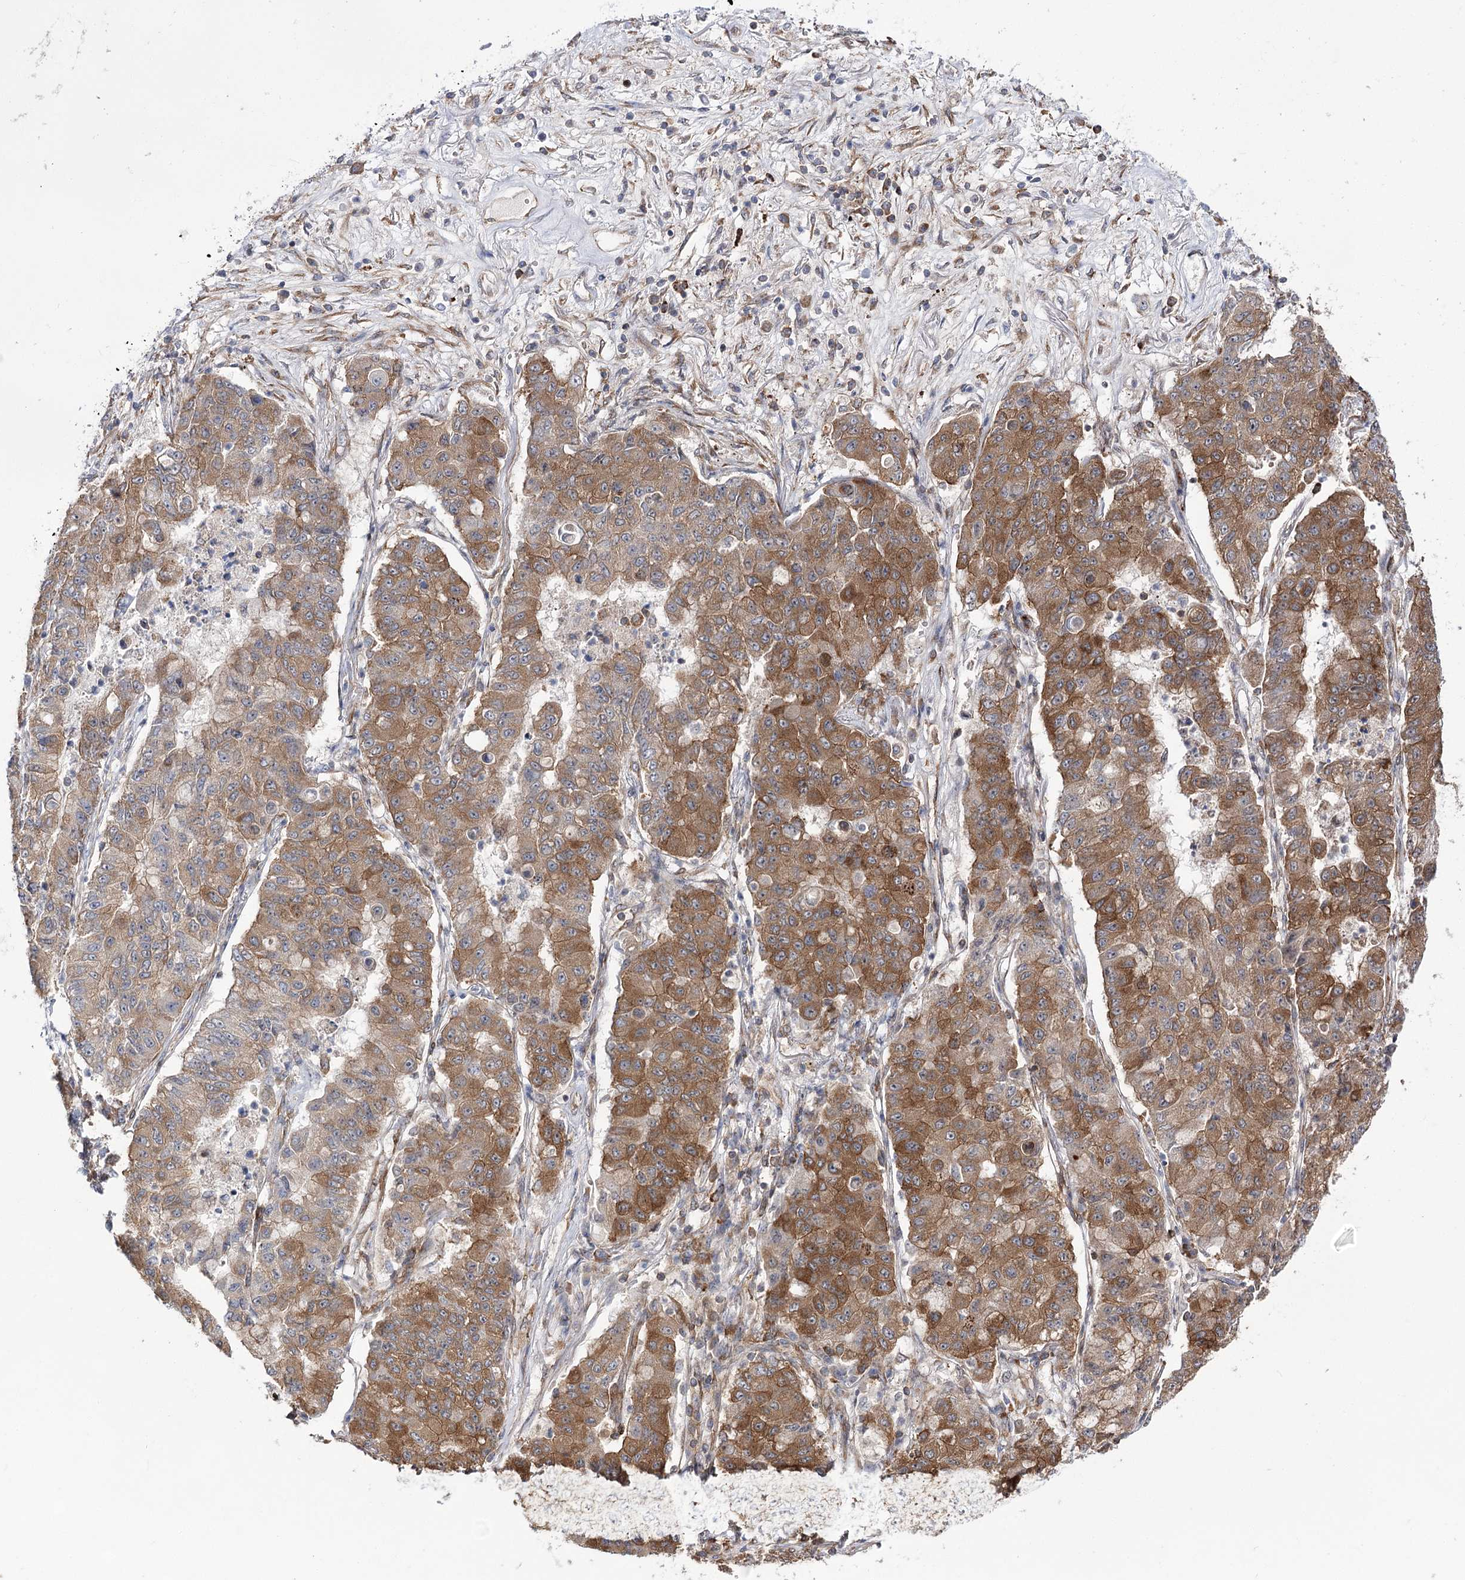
{"staining": {"intensity": "moderate", "quantity": ">75%", "location": "cytoplasmic/membranous"}, "tissue": "lung cancer", "cell_type": "Tumor cells", "image_type": "cancer", "snomed": [{"axis": "morphology", "description": "Squamous cell carcinoma, NOS"}, {"axis": "topography", "description": "Lung"}], "caption": "Moderate cytoplasmic/membranous protein expression is appreciated in approximately >75% of tumor cells in lung squamous cell carcinoma.", "gene": "VWA2", "patient": {"sex": "male", "age": 74}}